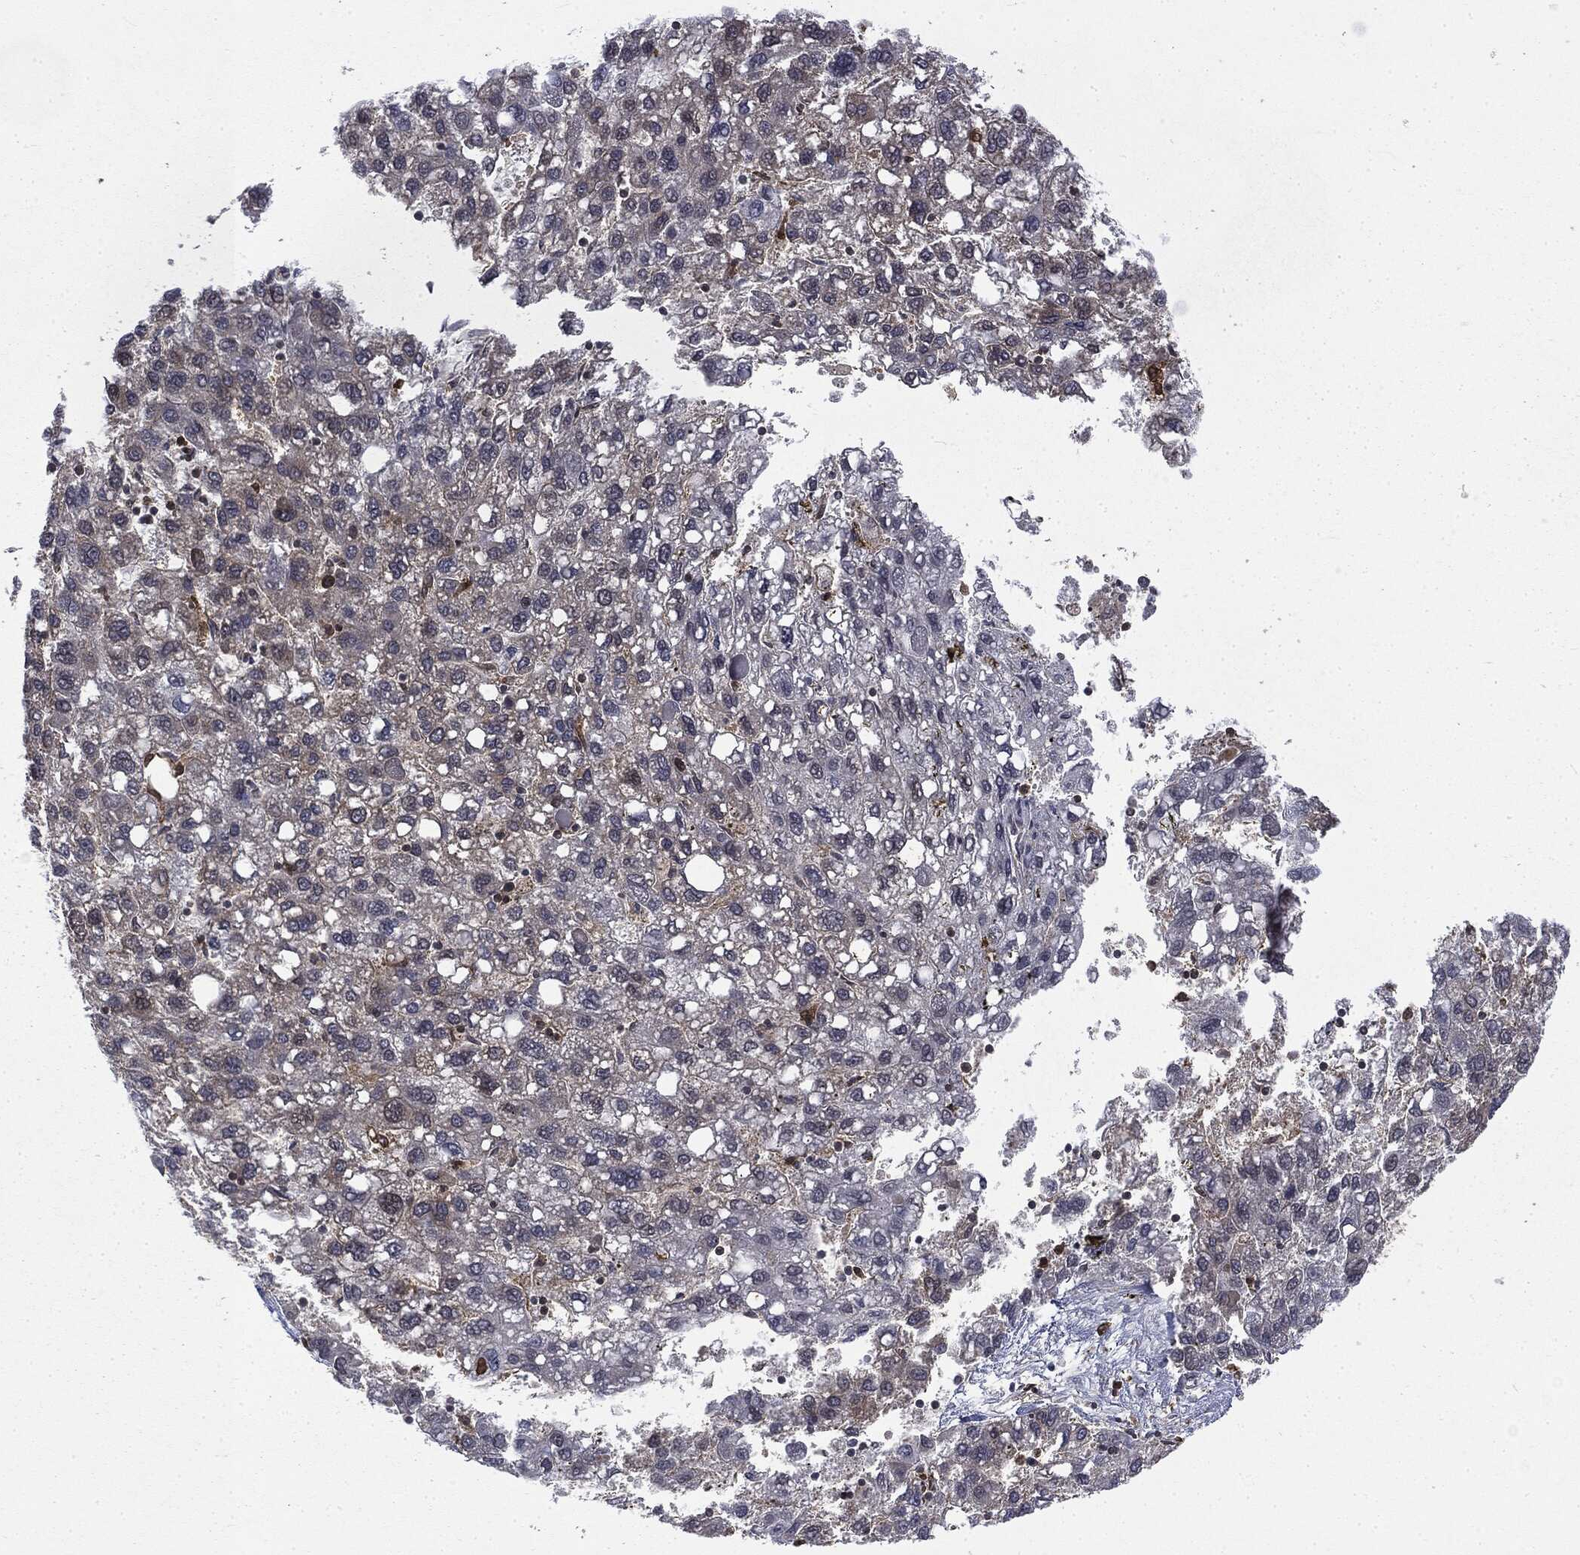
{"staining": {"intensity": "negative", "quantity": "none", "location": "none"}, "tissue": "liver cancer", "cell_type": "Tumor cells", "image_type": "cancer", "snomed": [{"axis": "morphology", "description": "Carcinoma, Hepatocellular, NOS"}, {"axis": "topography", "description": "Liver"}], "caption": "Immunohistochemistry histopathology image of neoplastic tissue: human hepatocellular carcinoma (liver) stained with DAB (3,3'-diaminobenzidine) shows no significant protein staining in tumor cells.", "gene": "SNX5", "patient": {"sex": "female", "age": 82}}